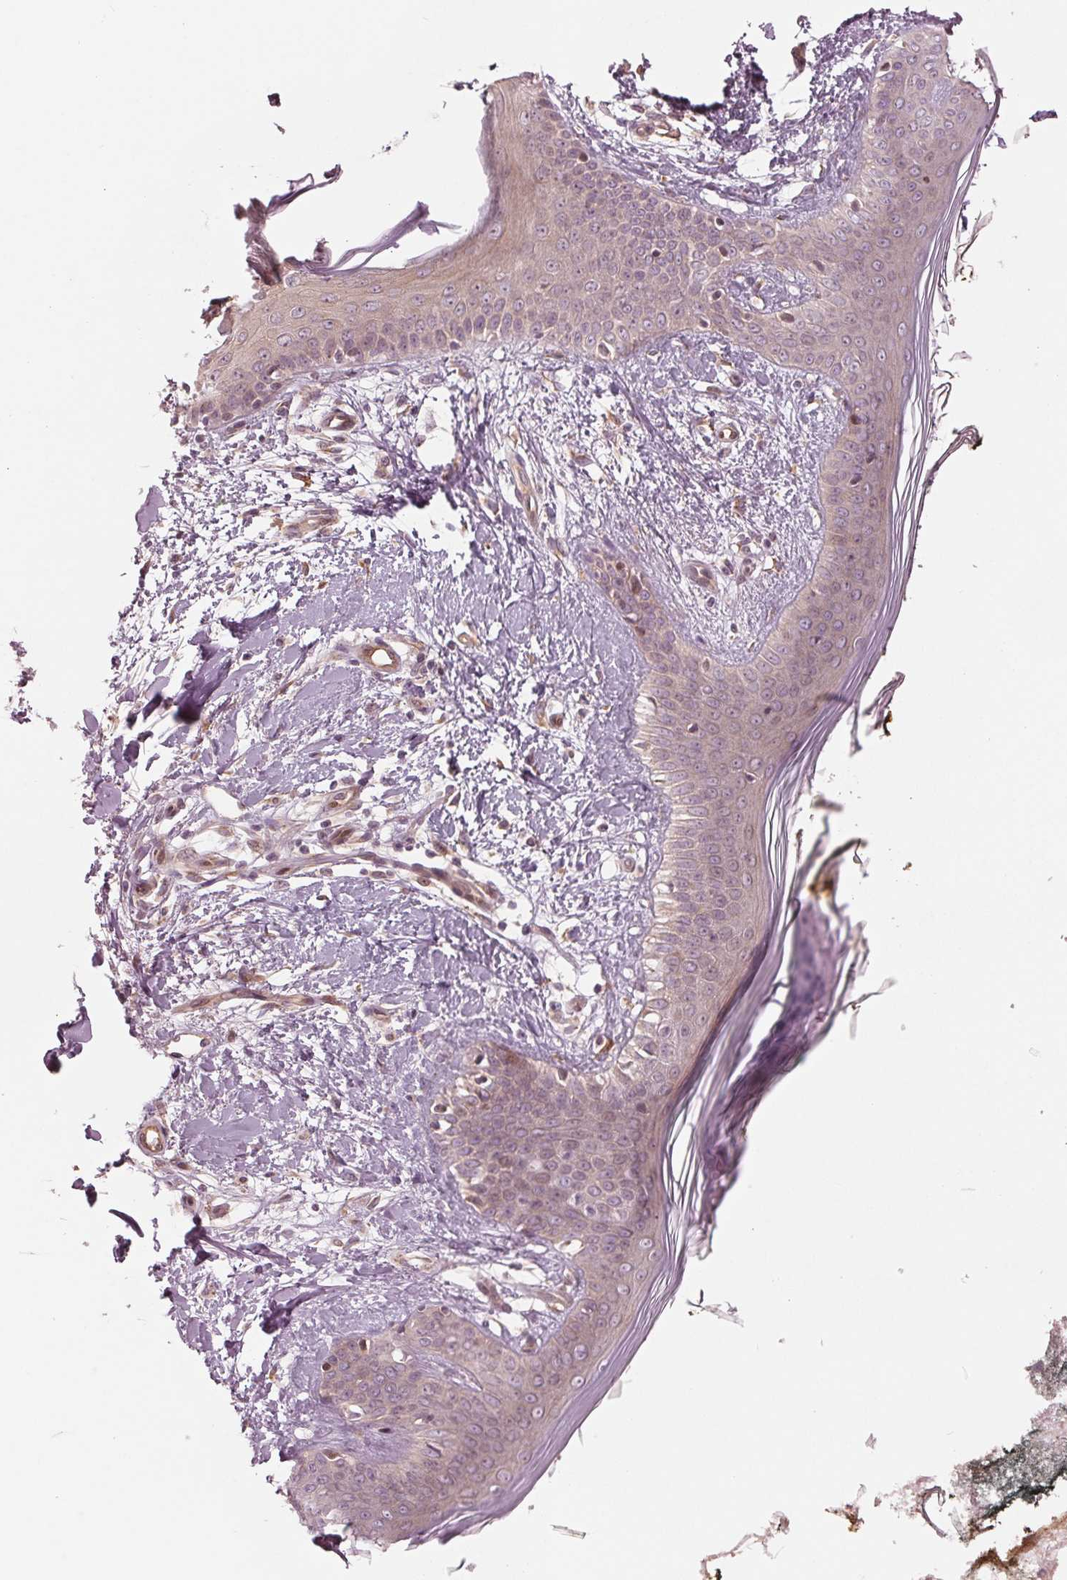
{"staining": {"intensity": "moderate", "quantity": "<25%", "location": "nuclear"}, "tissue": "skin", "cell_type": "Fibroblasts", "image_type": "normal", "snomed": [{"axis": "morphology", "description": "Normal tissue, NOS"}, {"axis": "topography", "description": "Skin"}], "caption": "Protein expression analysis of normal skin reveals moderate nuclear expression in approximately <25% of fibroblasts.", "gene": "CMIP", "patient": {"sex": "female", "age": 34}}